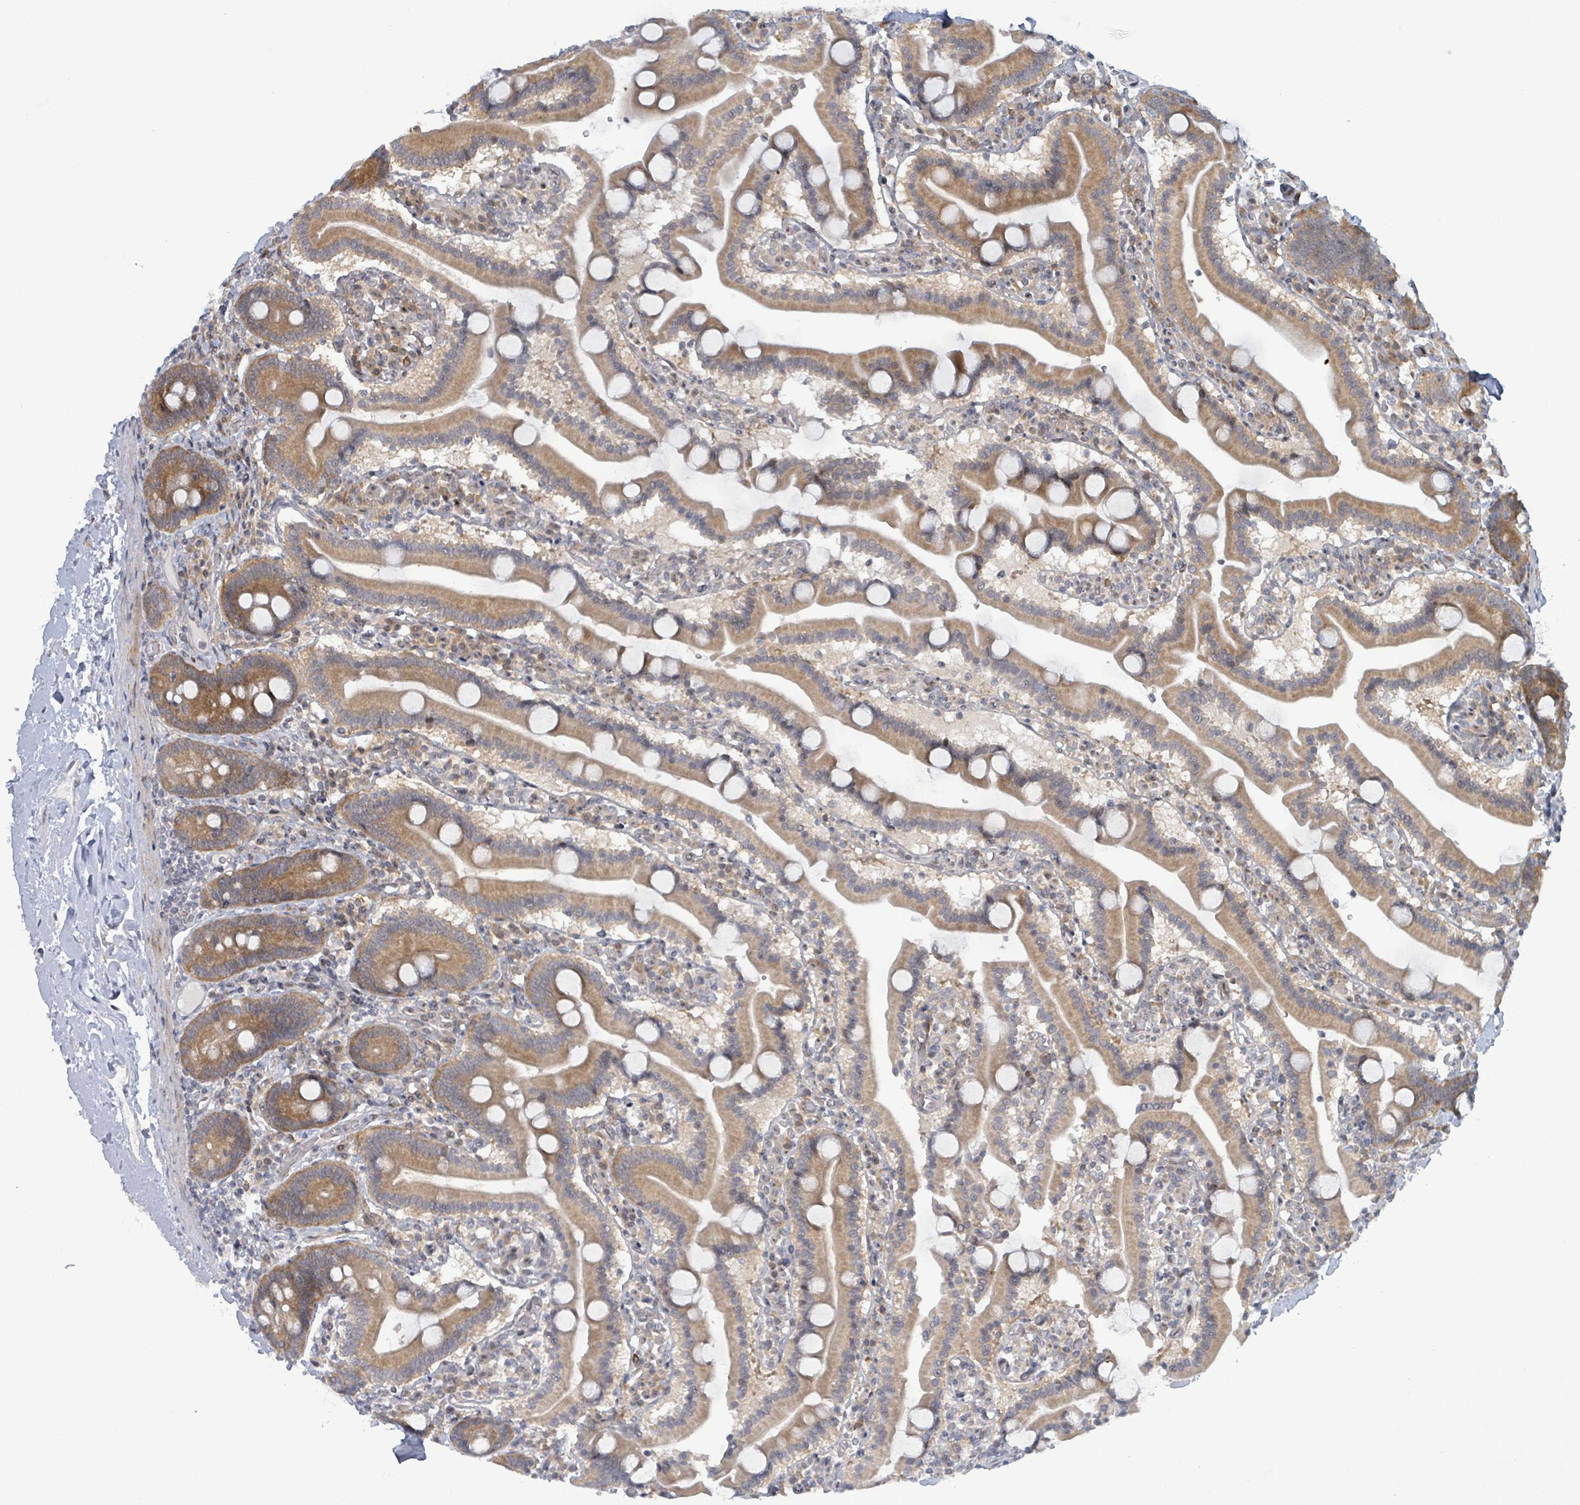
{"staining": {"intensity": "moderate", "quantity": ">75%", "location": "cytoplasmic/membranous"}, "tissue": "duodenum", "cell_type": "Glandular cells", "image_type": "normal", "snomed": [{"axis": "morphology", "description": "Normal tissue, NOS"}, {"axis": "topography", "description": "Duodenum"}], "caption": "About >75% of glandular cells in benign duodenum demonstrate moderate cytoplasmic/membranous protein positivity as visualized by brown immunohistochemical staining.", "gene": "RPL32", "patient": {"sex": "male", "age": 55}}